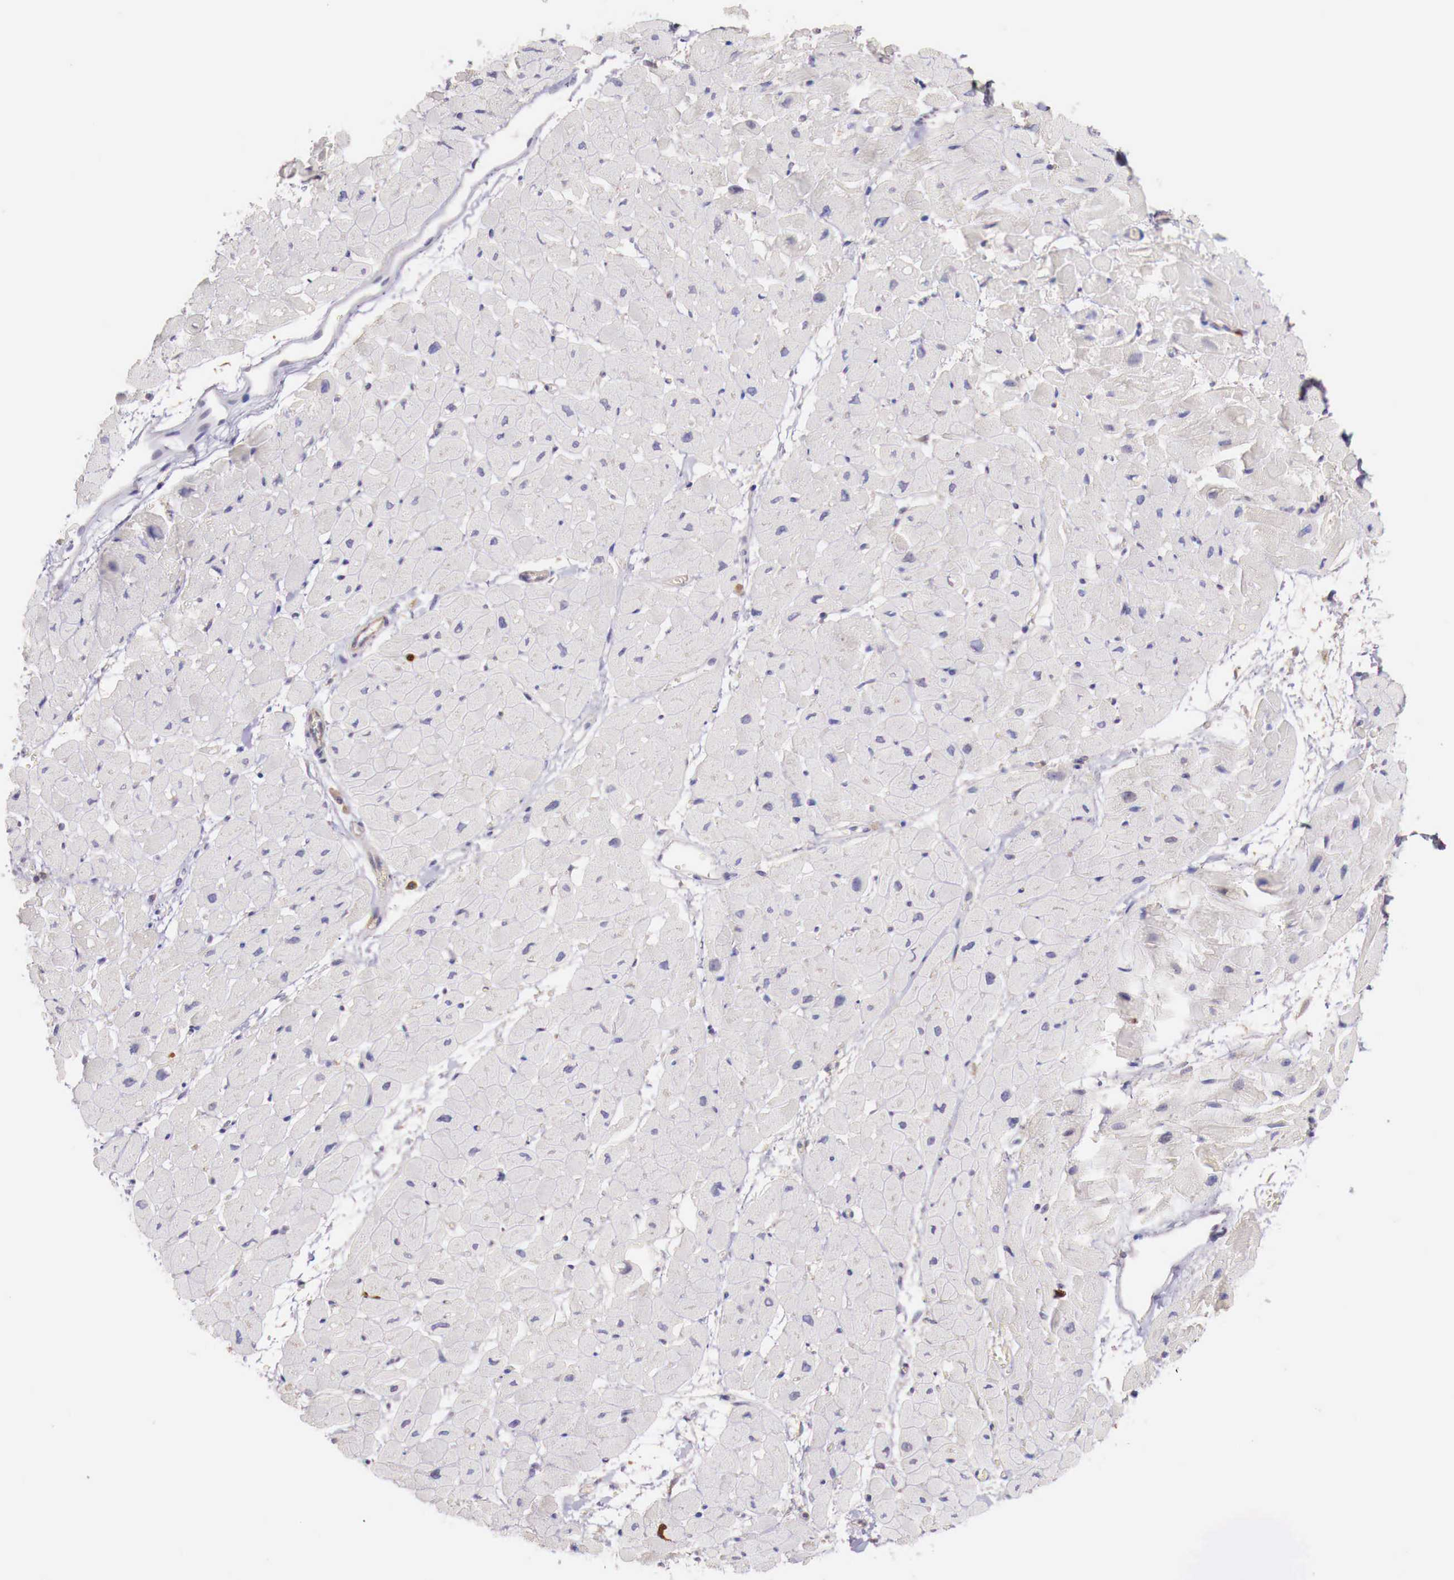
{"staining": {"intensity": "negative", "quantity": "none", "location": "none"}, "tissue": "heart muscle", "cell_type": "Cardiomyocytes", "image_type": "normal", "snomed": [{"axis": "morphology", "description": "Normal tissue, NOS"}, {"axis": "topography", "description": "Heart"}], "caption": "Protein analysis of benign heart muscle demonstrates no significant expression in cardiomyocytes.", "gene": "GAB2", "patient": {"sex": "male", "age": 45}}